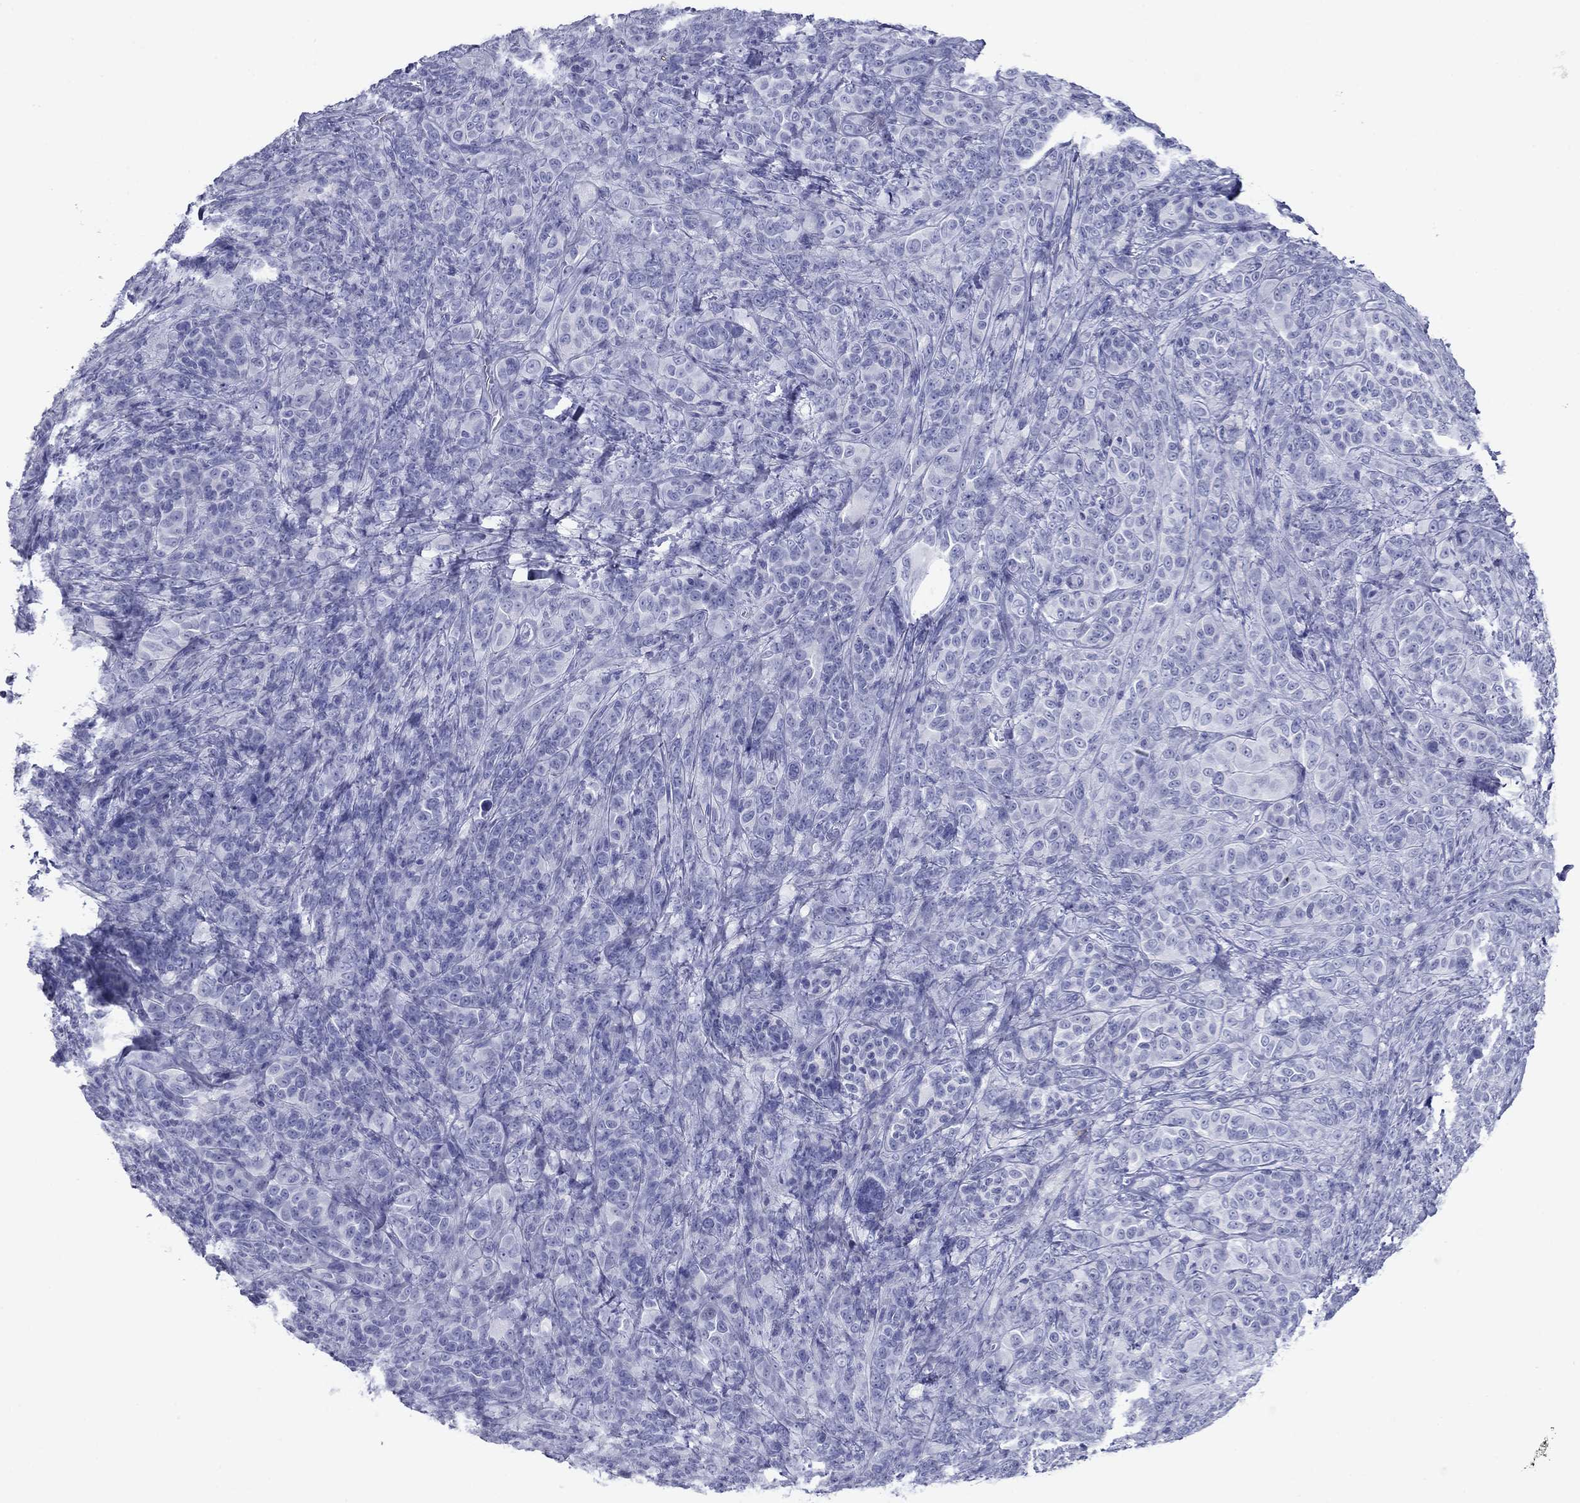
{"staining": {"intensity": "negative", "quantity": "none", "location": "none"}, "tissue": "melanoma", "cell_type": "Tumor cells", "image_type": "cancer", "snomed": [{"axis": "morphology", "description": "Malignant melanoma, NOS"}, {"axis": "topography", "description": "Skin"}], "caption": "This is an immunohistochemistry (IHC) photomicrograph of human melanoma. There is no positivity in tumor cells.", "gene": "ATP4A", "patient": {"sex": "female", "age": 87}}